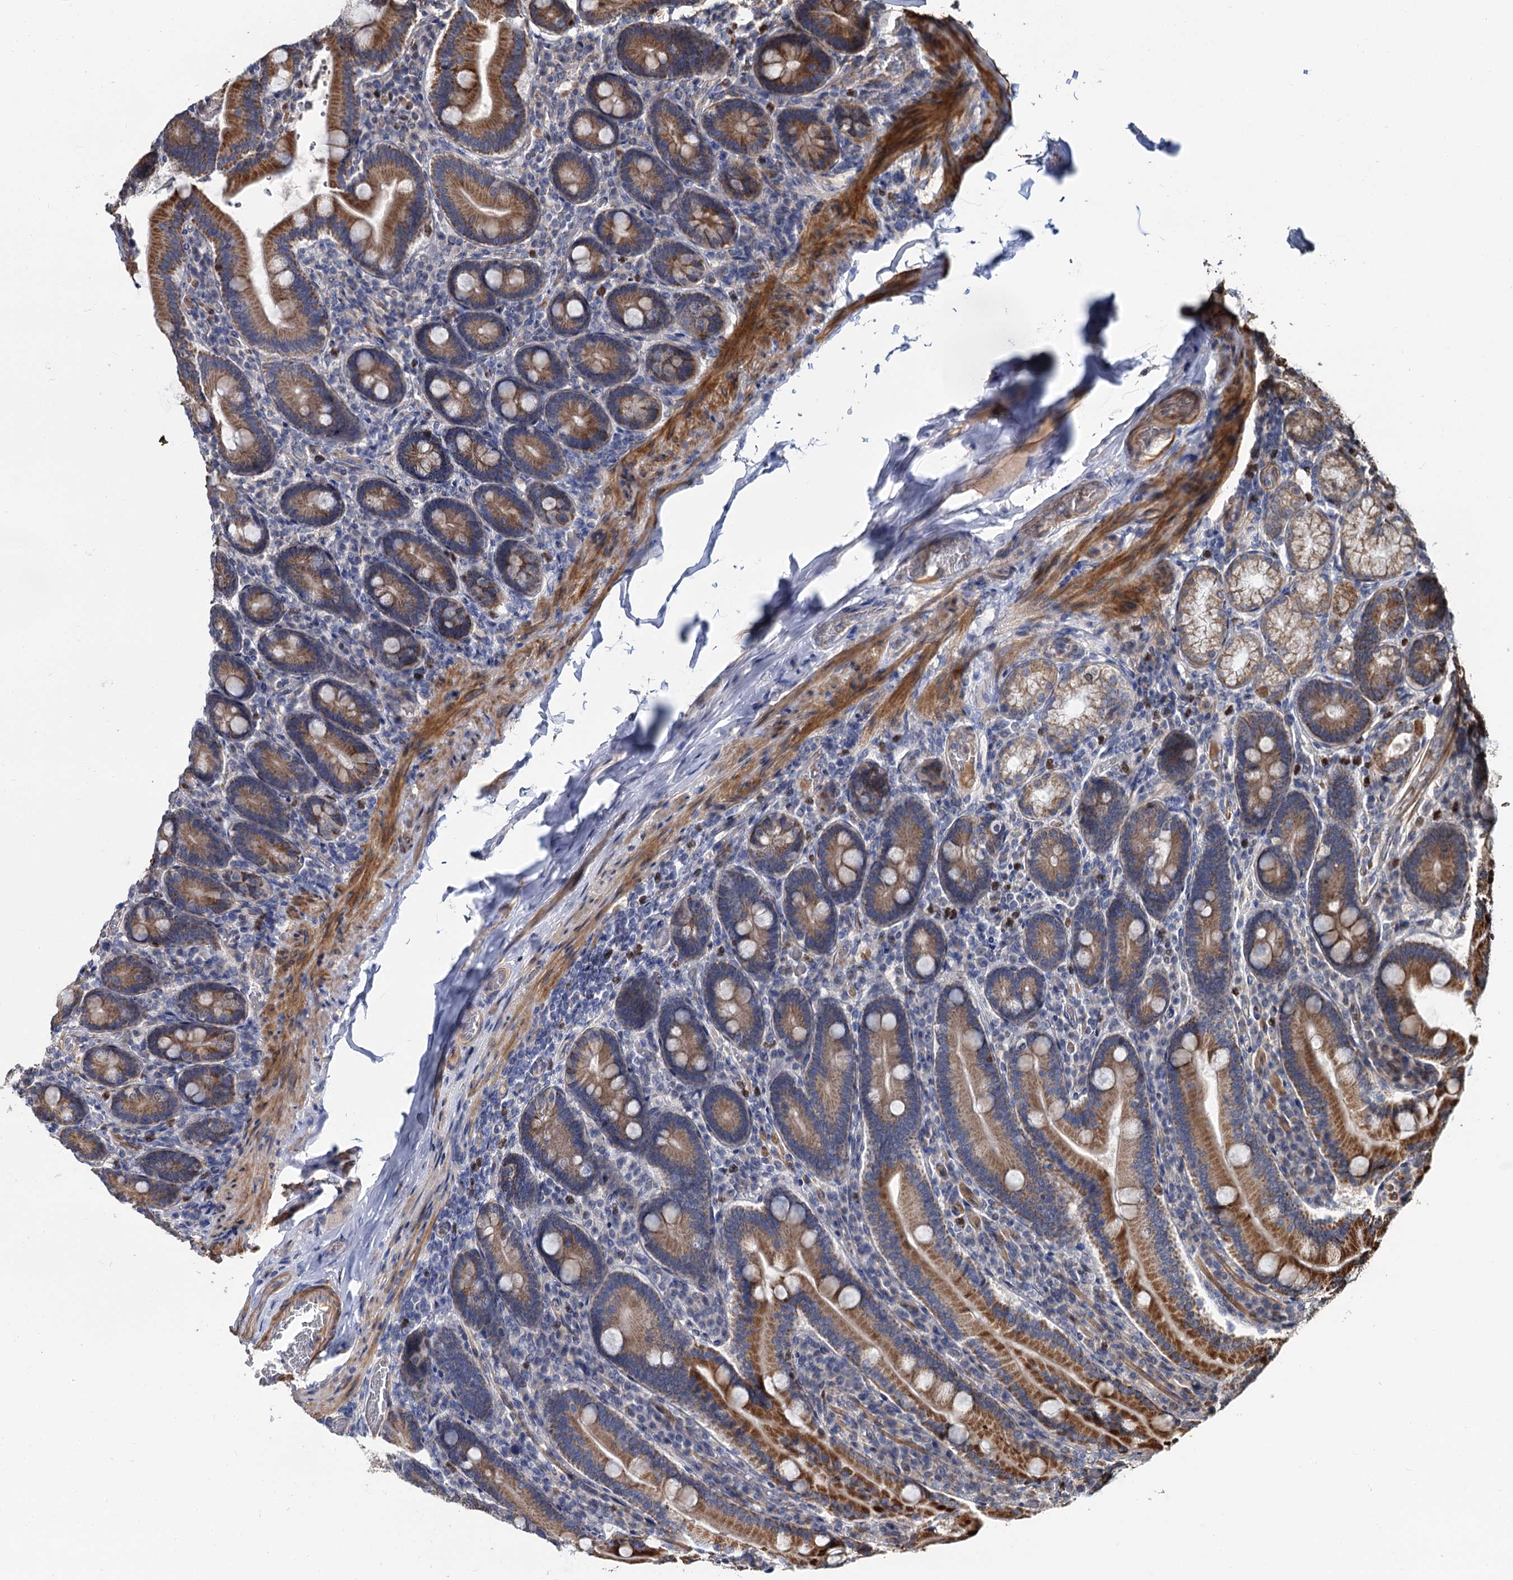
{"staining": {"intensity": "moderate", "quantity": ">75%", "location": "cytoplasmic/membranous"}, "tissue": "duodenum", "cell_type": "Glandular cells", "image_type": "normal", "snomed": [{"axis": "morphology", "description": "Normal tissue, NOS"}, {"axis": "topography", "description": "Duodenum"}], "caption": "Immunohistochemical staining of normal human duodenum reveals moderate cytoplasmic/membranous protein positivity in about >75% of glandular cells. (Stains: DAB in brown, nuclei in blue, Microscopy: brightfield microscopy at high magnification).", "gene": "ALKBH7", "patient": {"sex": "female", "age": 62}}